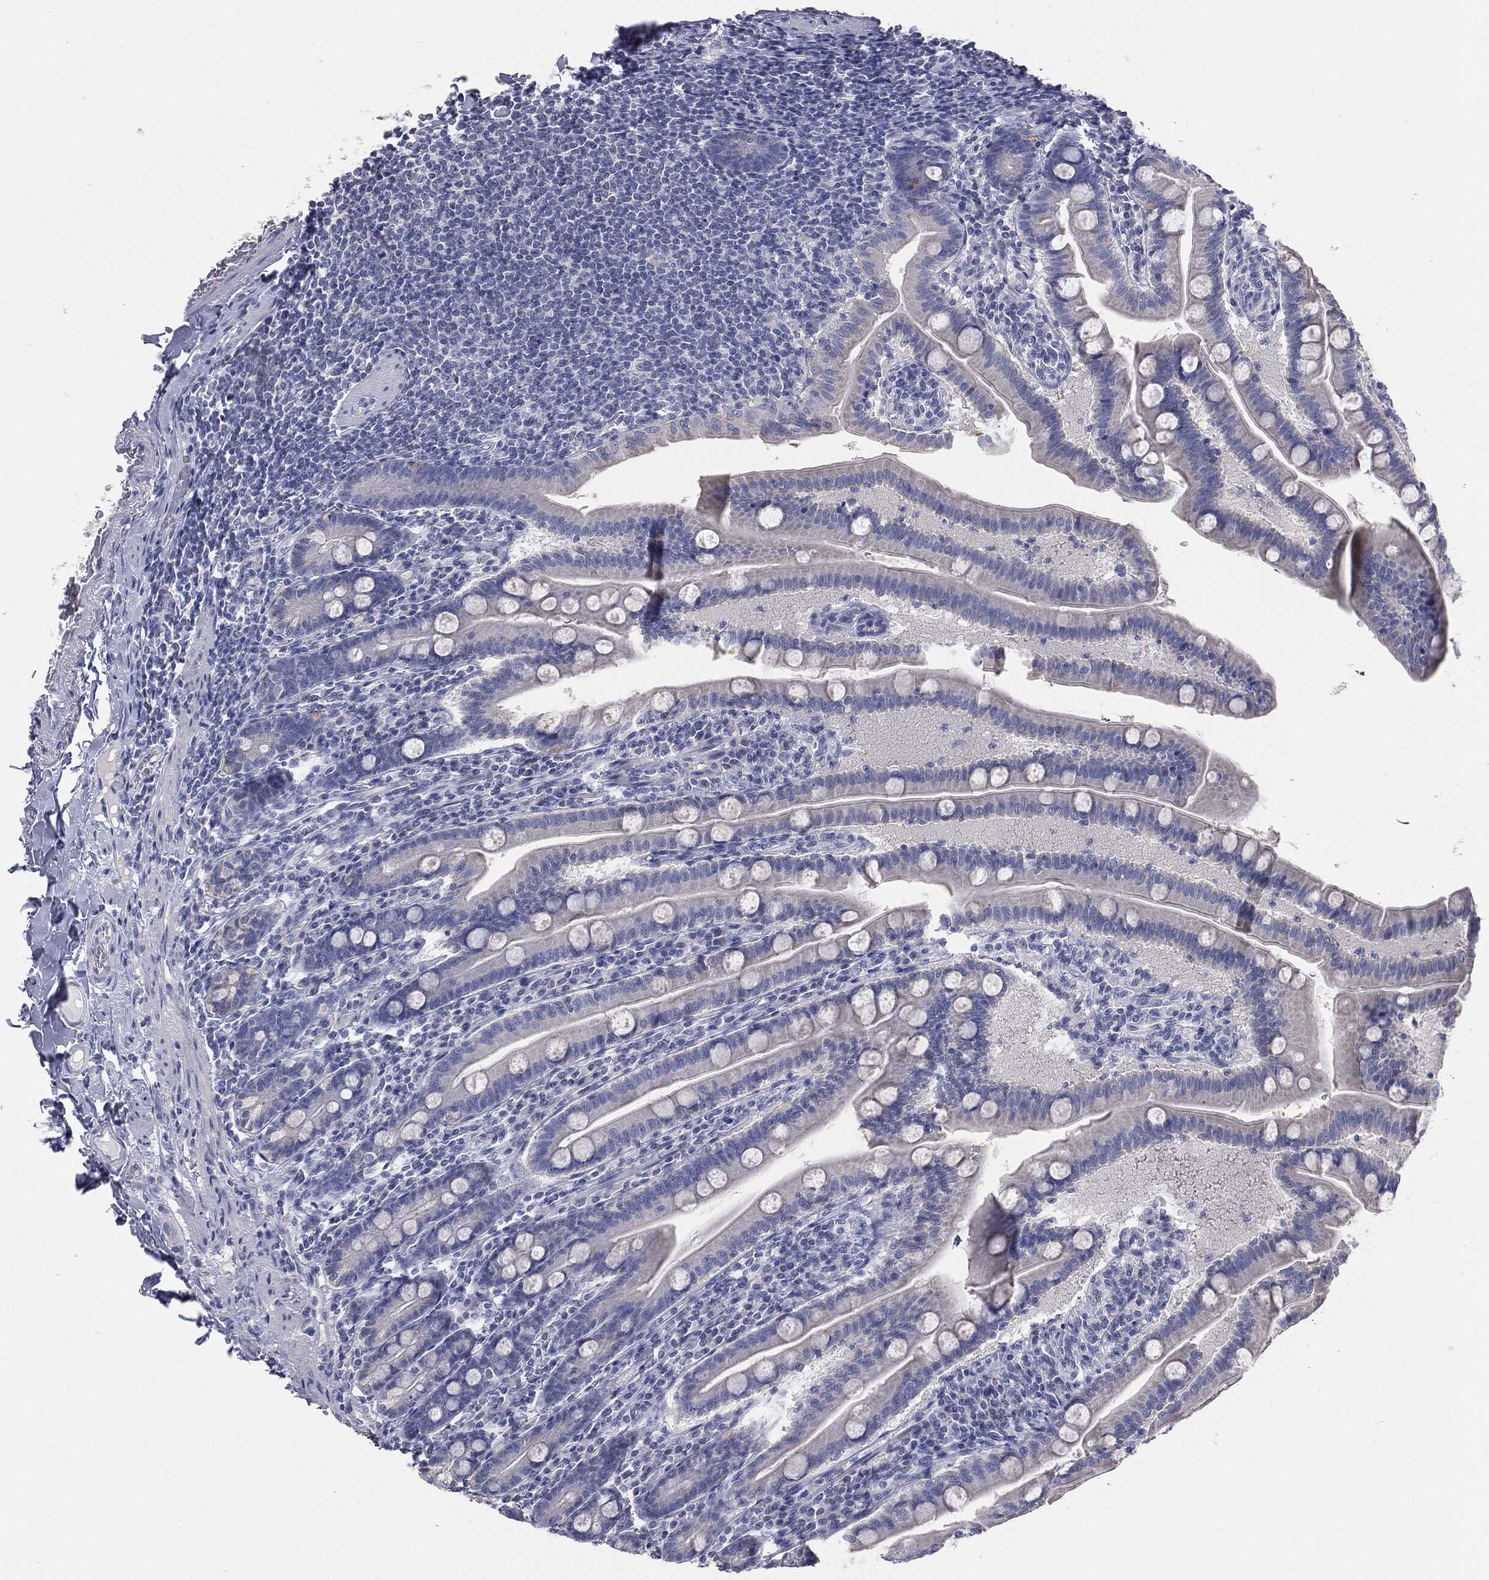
{"staining": {"intensity": "negative", "quantity": "none", "location": "none"}, "tissue": "small intestine", "cell_type": "Glandular cells", "image_type": "normal", "snomed": [{"axis": "morphology", "description": "Normal tissue, NOS"}, {"axis": "topography", "description": "Small intestine"}], "caption": "Immunohistochemistry (IHC) of normal human small intestine displays no expression in glandular cells.", "gene": "DMKN", "patient": {"sex": "male", "age": 66}}